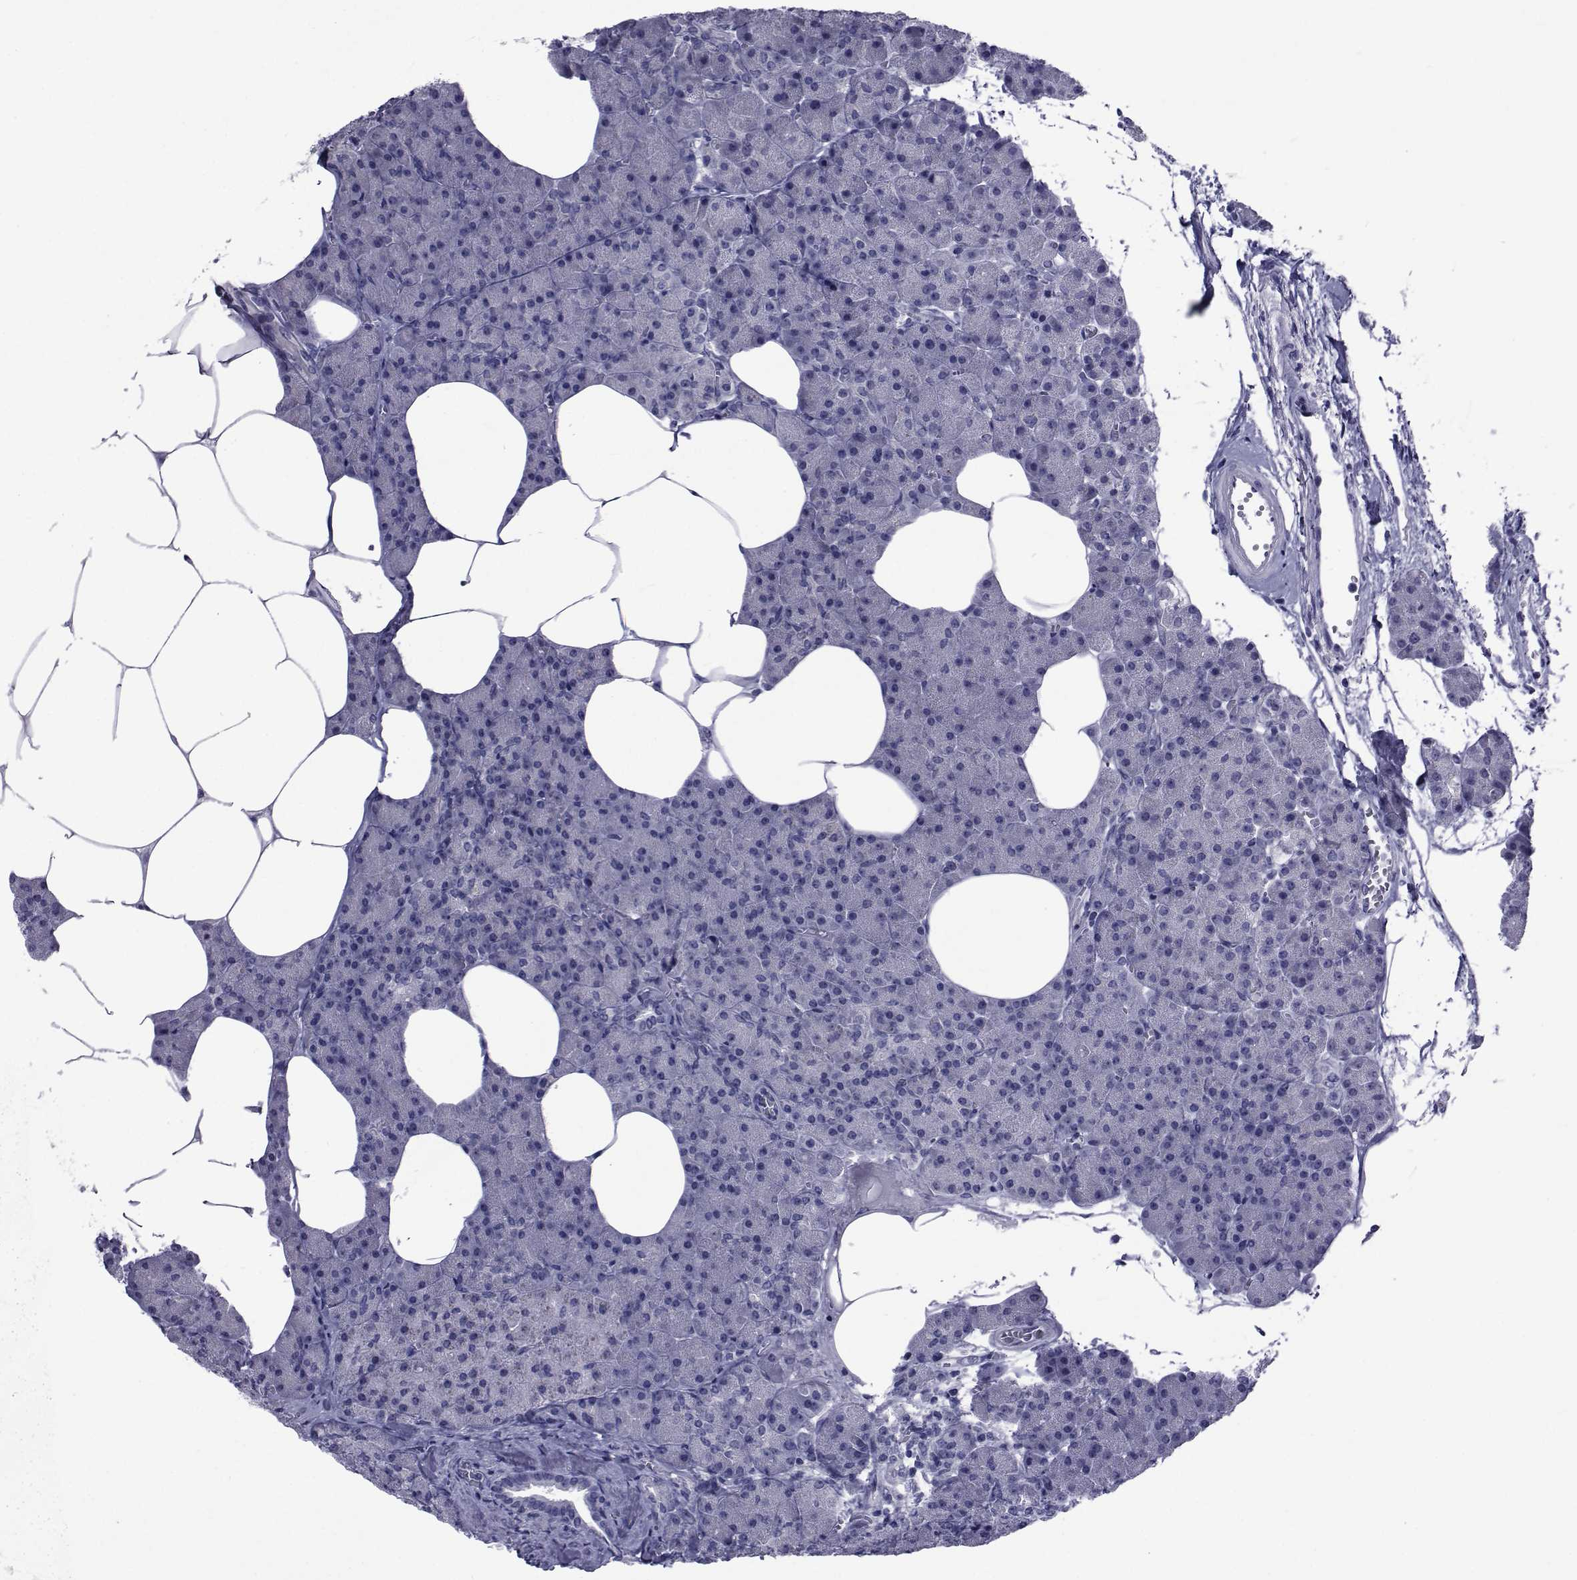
{"staining": {"intensity": "negative", "quantity": "none", "location": "none"}, "tissue": "pancreas", "cell_type": "Exocrine glandular cells", "image_type": "normal", "snomed": [{"axis": "morphology", "description": "Normal tissue, NOS"}, {"axis": "topography", "description": "Pancreas"}], "caption": "This photomicrograph is of unremarkable pancreas stained with immunohistochemistry (IHC) to label a protein in brown with the nuclei are counter-stained blue. There is no expression in exocrine glandular cells.", "gene": "GKAP1", "patient": {"sex": "female", "age": 45}}